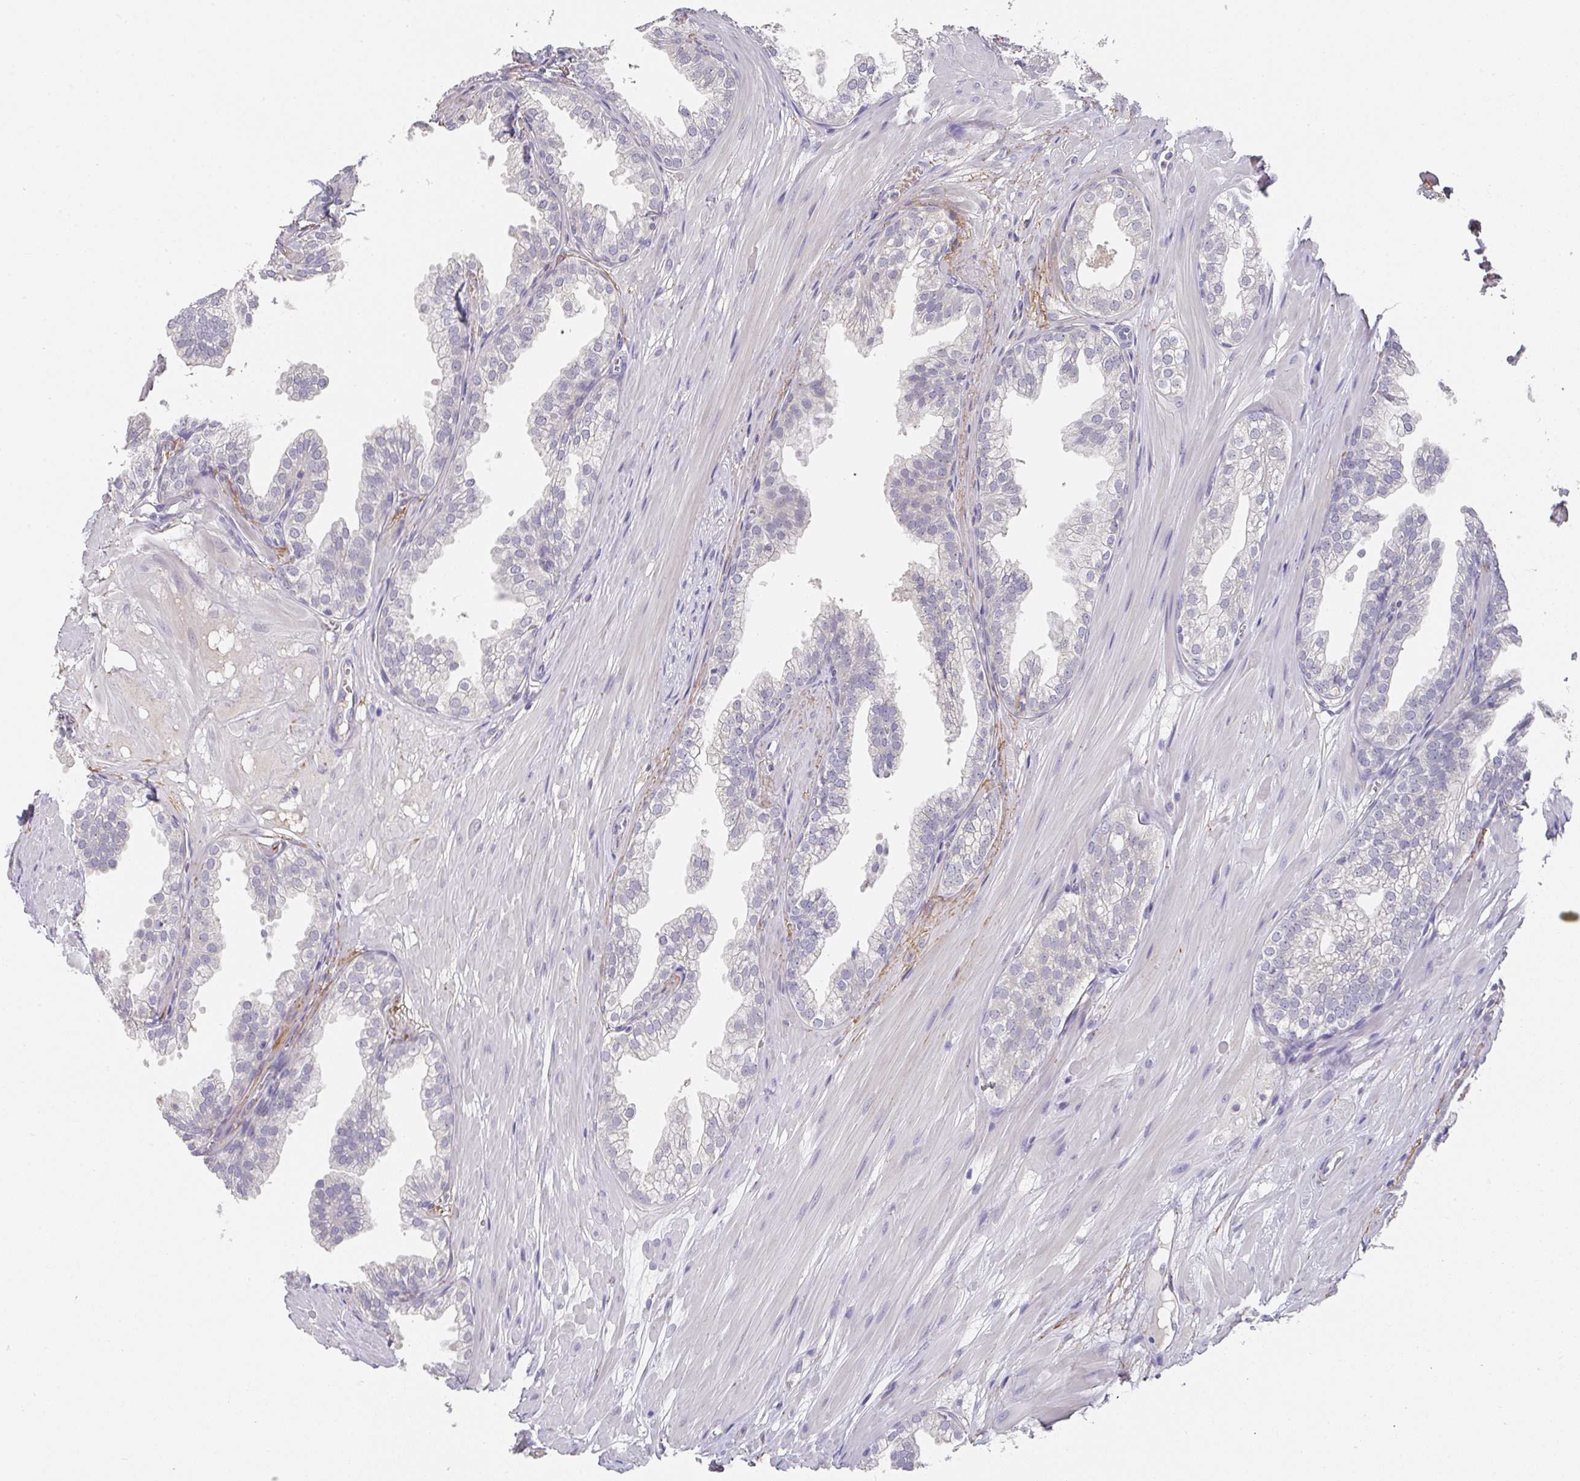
{"staining": {"intensity": "negative", "quantity": "none", "location": "none"}, "tissue": "prostate", "cell_type": "Glandular cells", "image_type": "normal", "snomed": [{"axis": "morphology", "description": "Normal tissue, NOS"}, {"axis": "topography", "description": "Prostate"}, {"axis": "topography", "description": "Peripheral nerve tissue"}], "caption": "Prostate stained for a protein using IHC displays no staining glandular cells.", "gene": "FOXN4", "patient": {"sex": "male", "age": 55}}